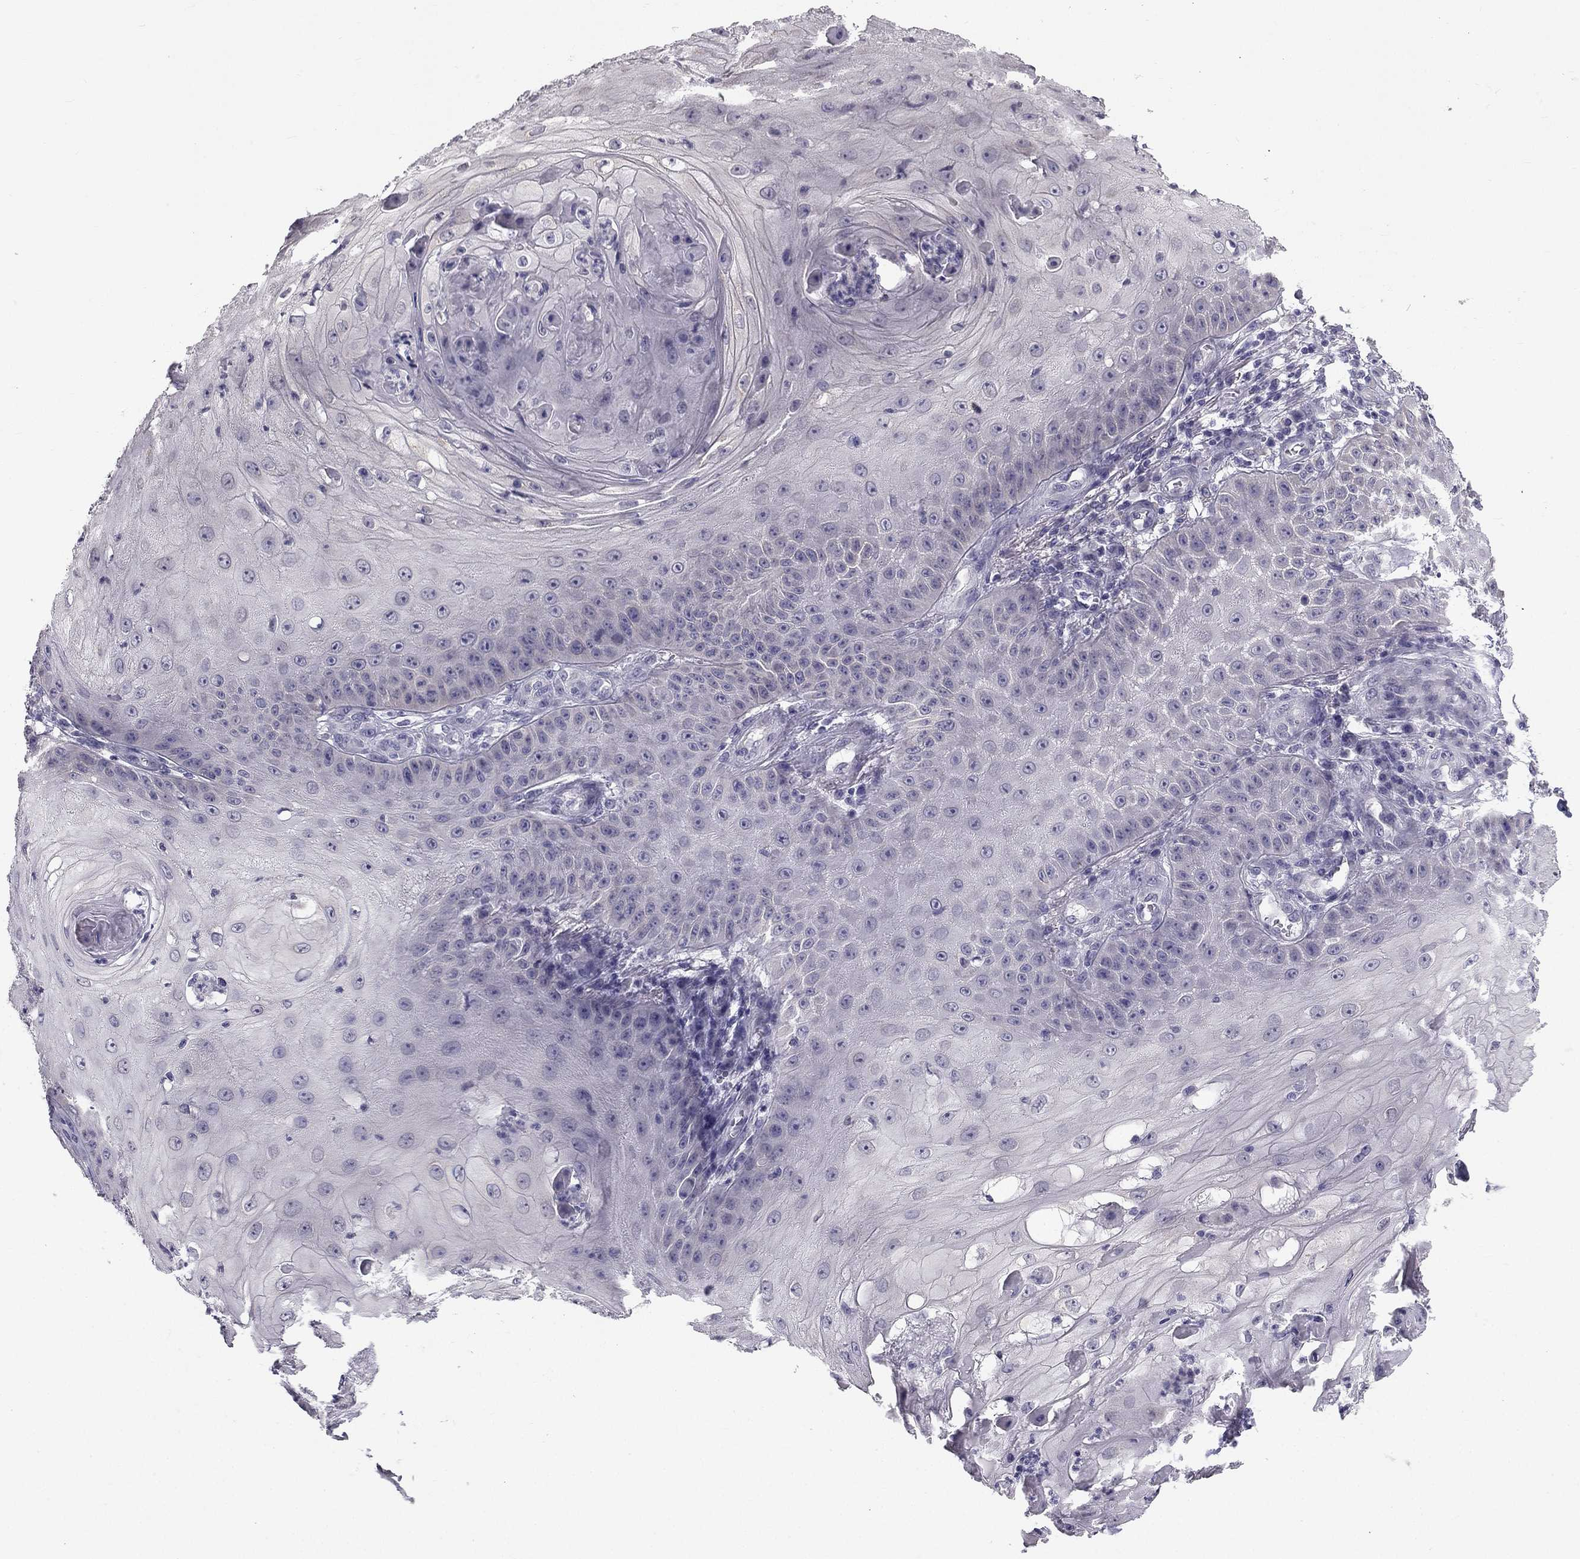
{"staining": {"intensity": "negative", "quantity": "none", "location": "none"}, "tissue": "skin cancer", "cell_type": "Tumor cells", "image_type": "cancer", "snomed": [{"axis": "morphology", "description": "Squamous cell carcinoma, NOS"}, {"axis": "topography", "description": "Skin"}], "caption": "Skin squamous cell carcinoma was stained to show a protein in brown. There is no significant positivity in tumor cells.", "gene": "CCDC40", "patient": {"sex": "male", "age": 70}}